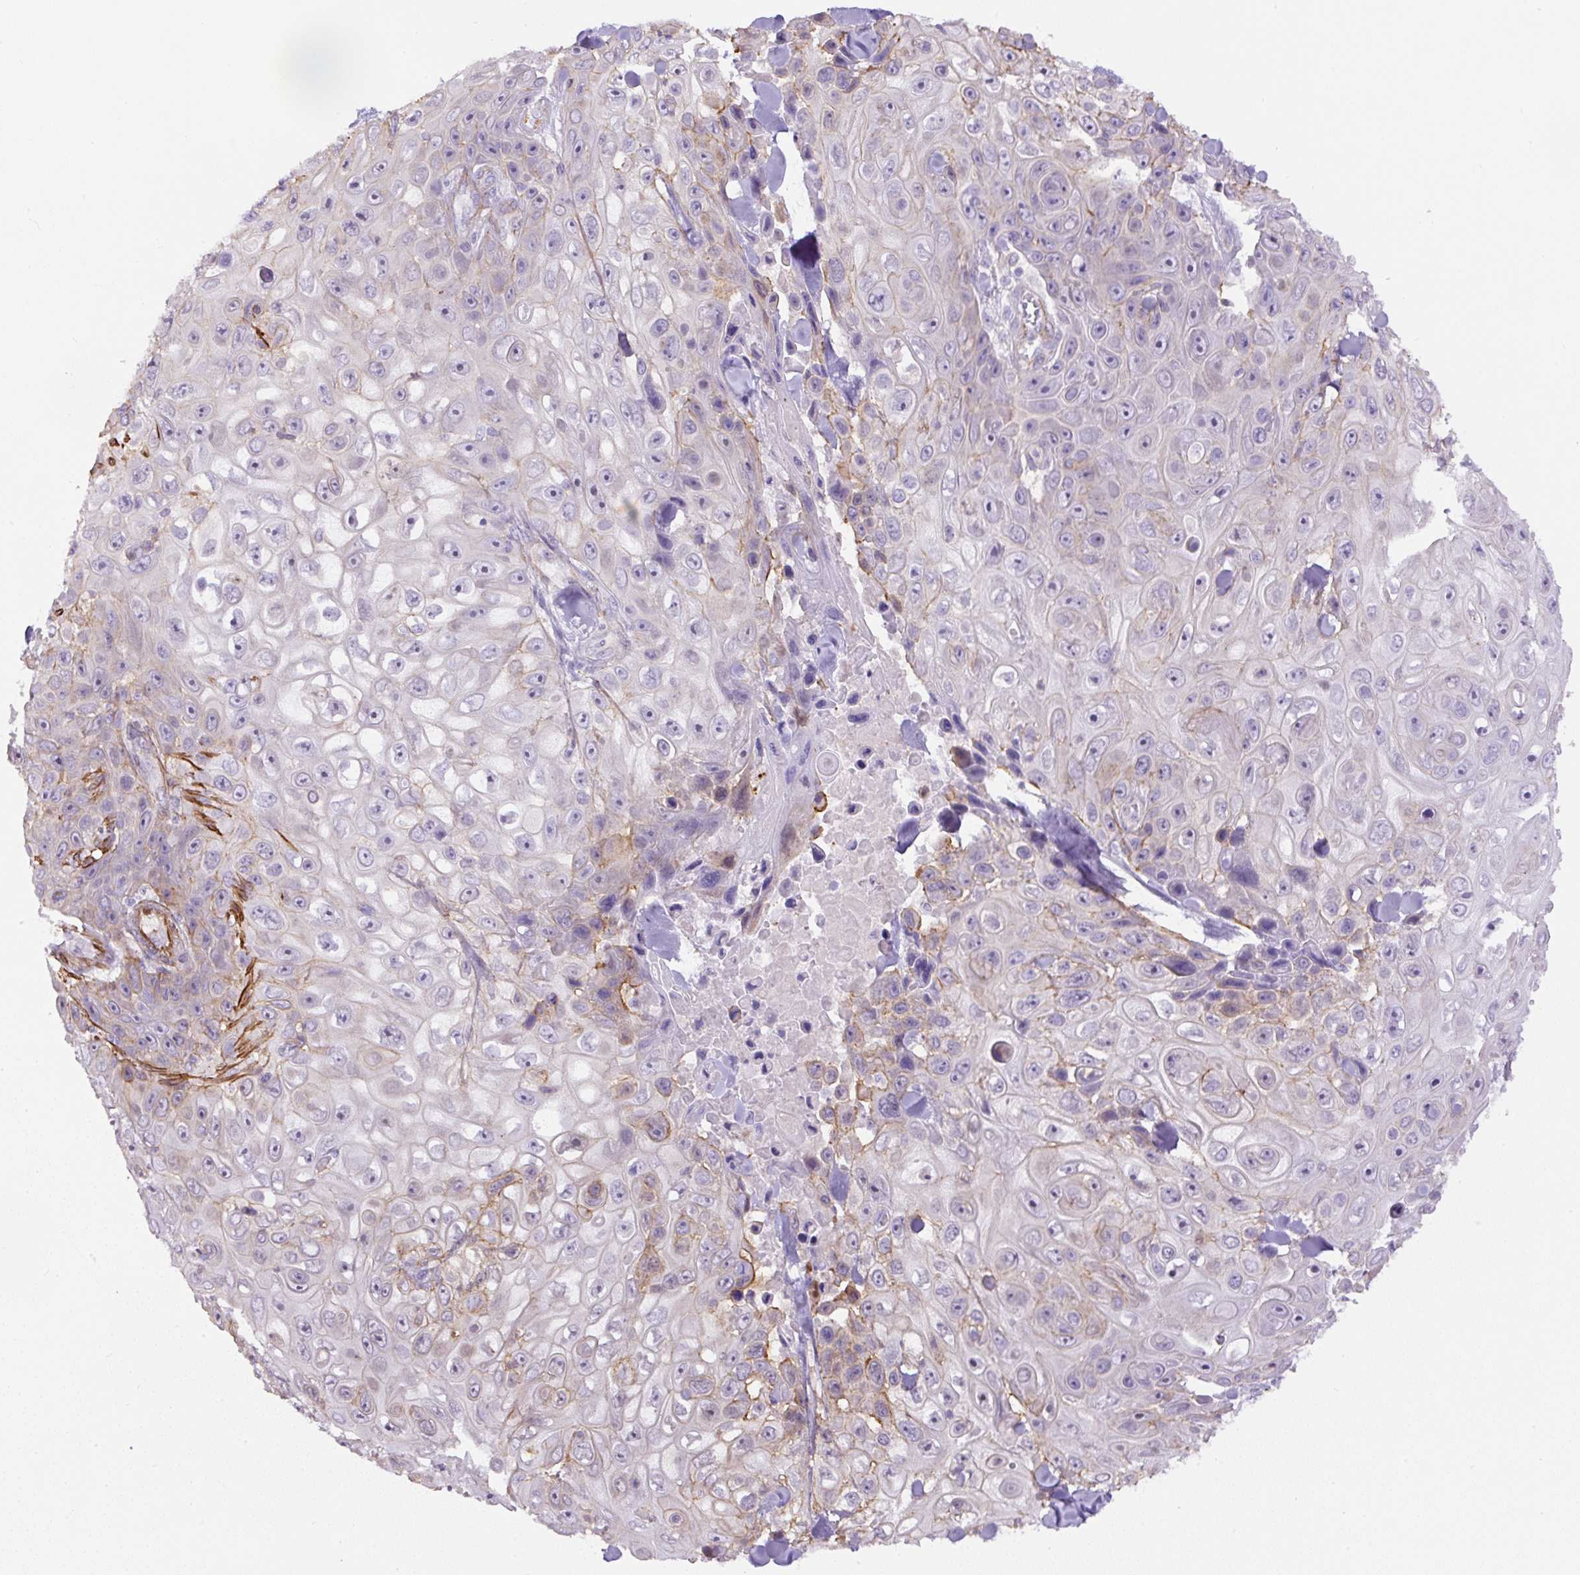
{"staining": {"intensity": "moderate", "quantity": "<25%", "location": "cytoplasmic/membranous"}, "tissue": "skin cancer", "cell_type": "Tumor cells", "image_type": "cancer", "snomed": [{"axis": "morphology", "description": "Squamous cell carcinoma, NOS"}, {"axis": "topography", "description": "Skin"}], "caption": "Immunohistochemical staining of skin cancer (squamous cell carcinoma) demonstrates low levels of moderate cytoplasmic/membranous protein positivity in about <25% of tumor cells. Nuclei are stained in blue.", "gene": "B3GALT5", "patient": {"sex": "male", "age": 82}}